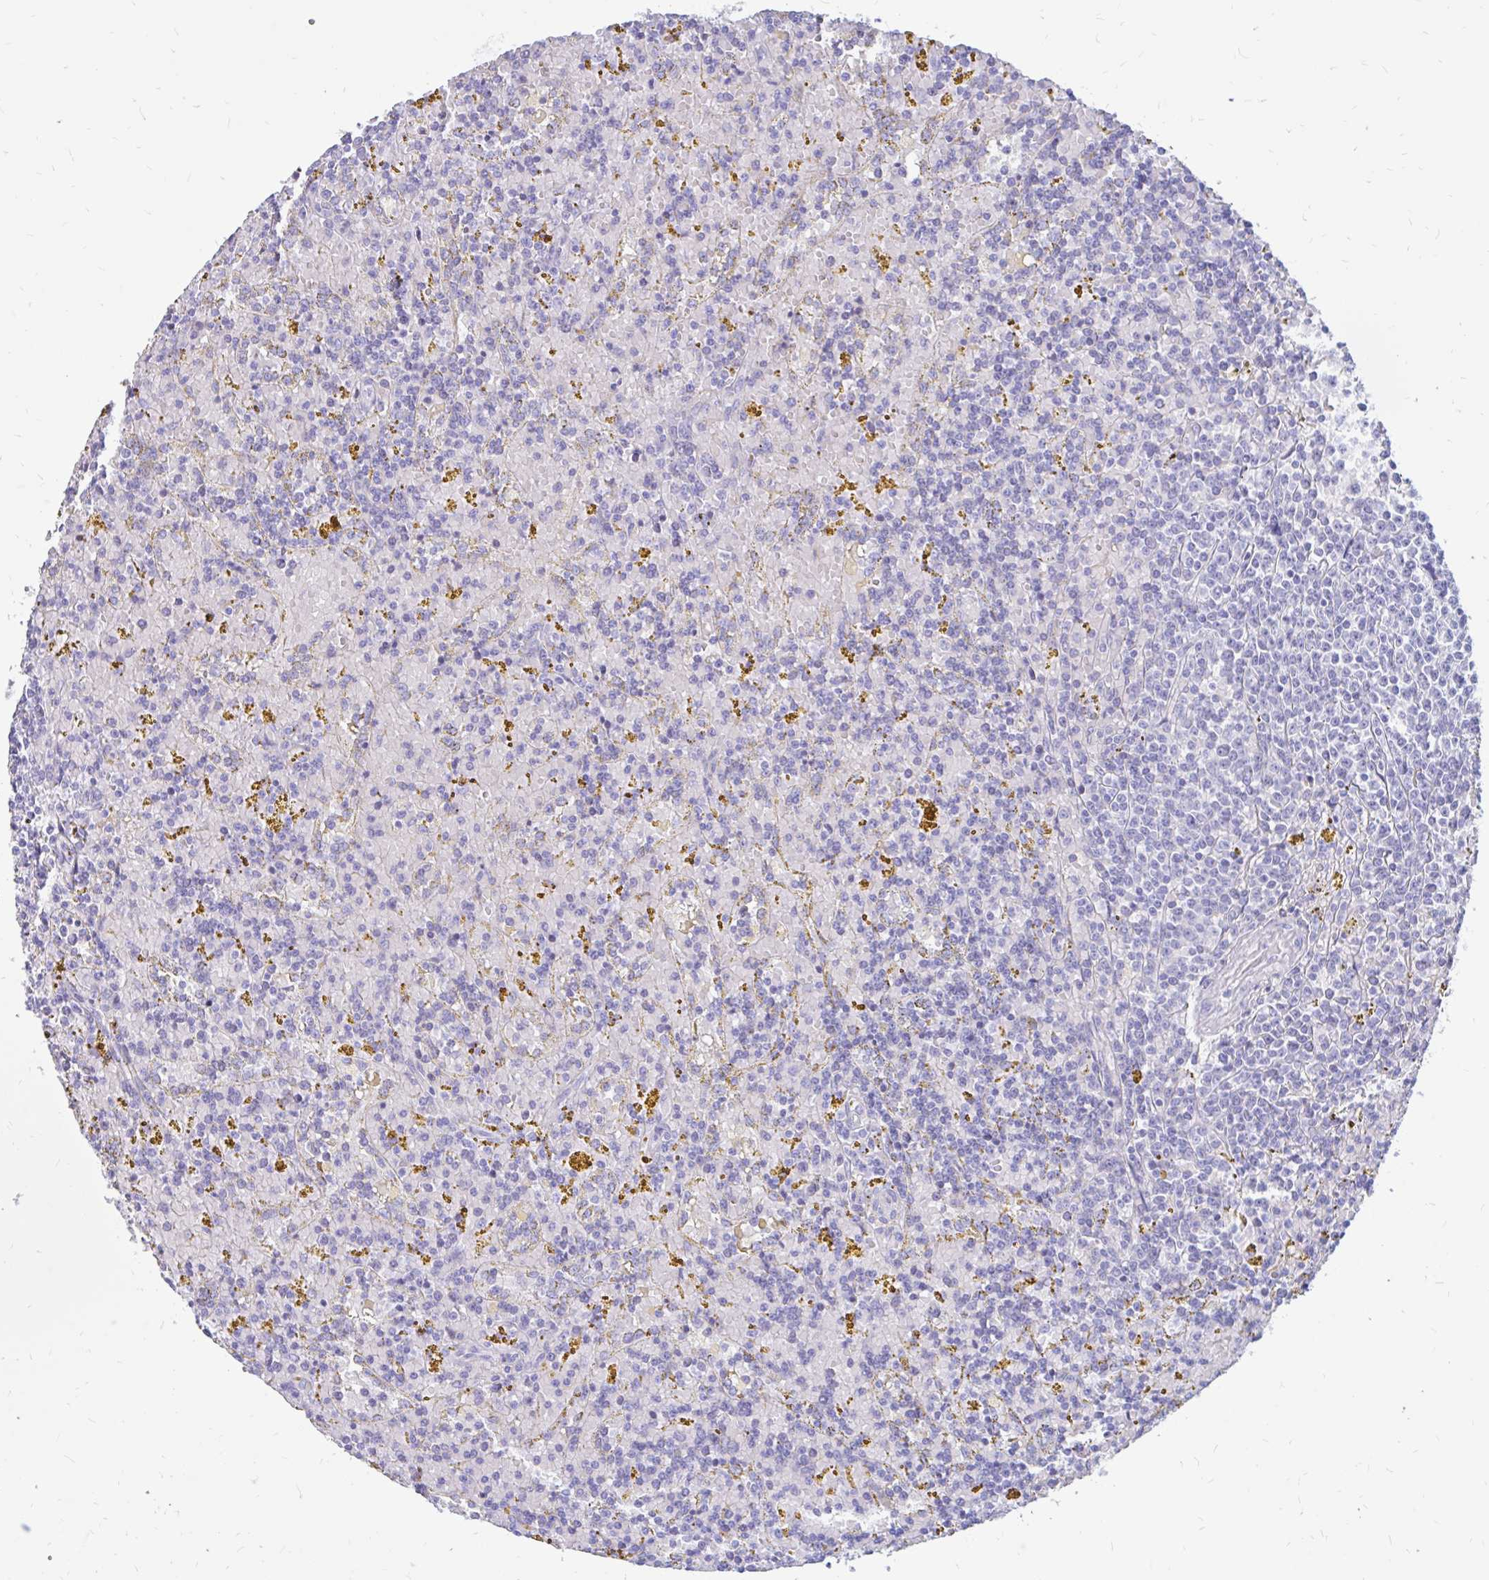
{"staining": {"intensity": "negative", "quantity": "none", "location": "none"}, "tissue": "lymphoma", "cell_type": "Tumor cells", "image_type": "cancer", "snomed": [{"axis": "morphology", "description": "Malignant lymphoma, non-Hodgkin's type, Low grade"}, {"axis": "topography", "description": "Spleen"}, {"axis": "topography", "description": "Lymph node"}], "caption": "IHC micrograph of low-grade malignant lymphoma, non-Hodgkin's type stained for a protein (brown), which shows no expression in tumor cells.", "gene": "IGSF5", "patient": {"sex": "female", "age": 66}}